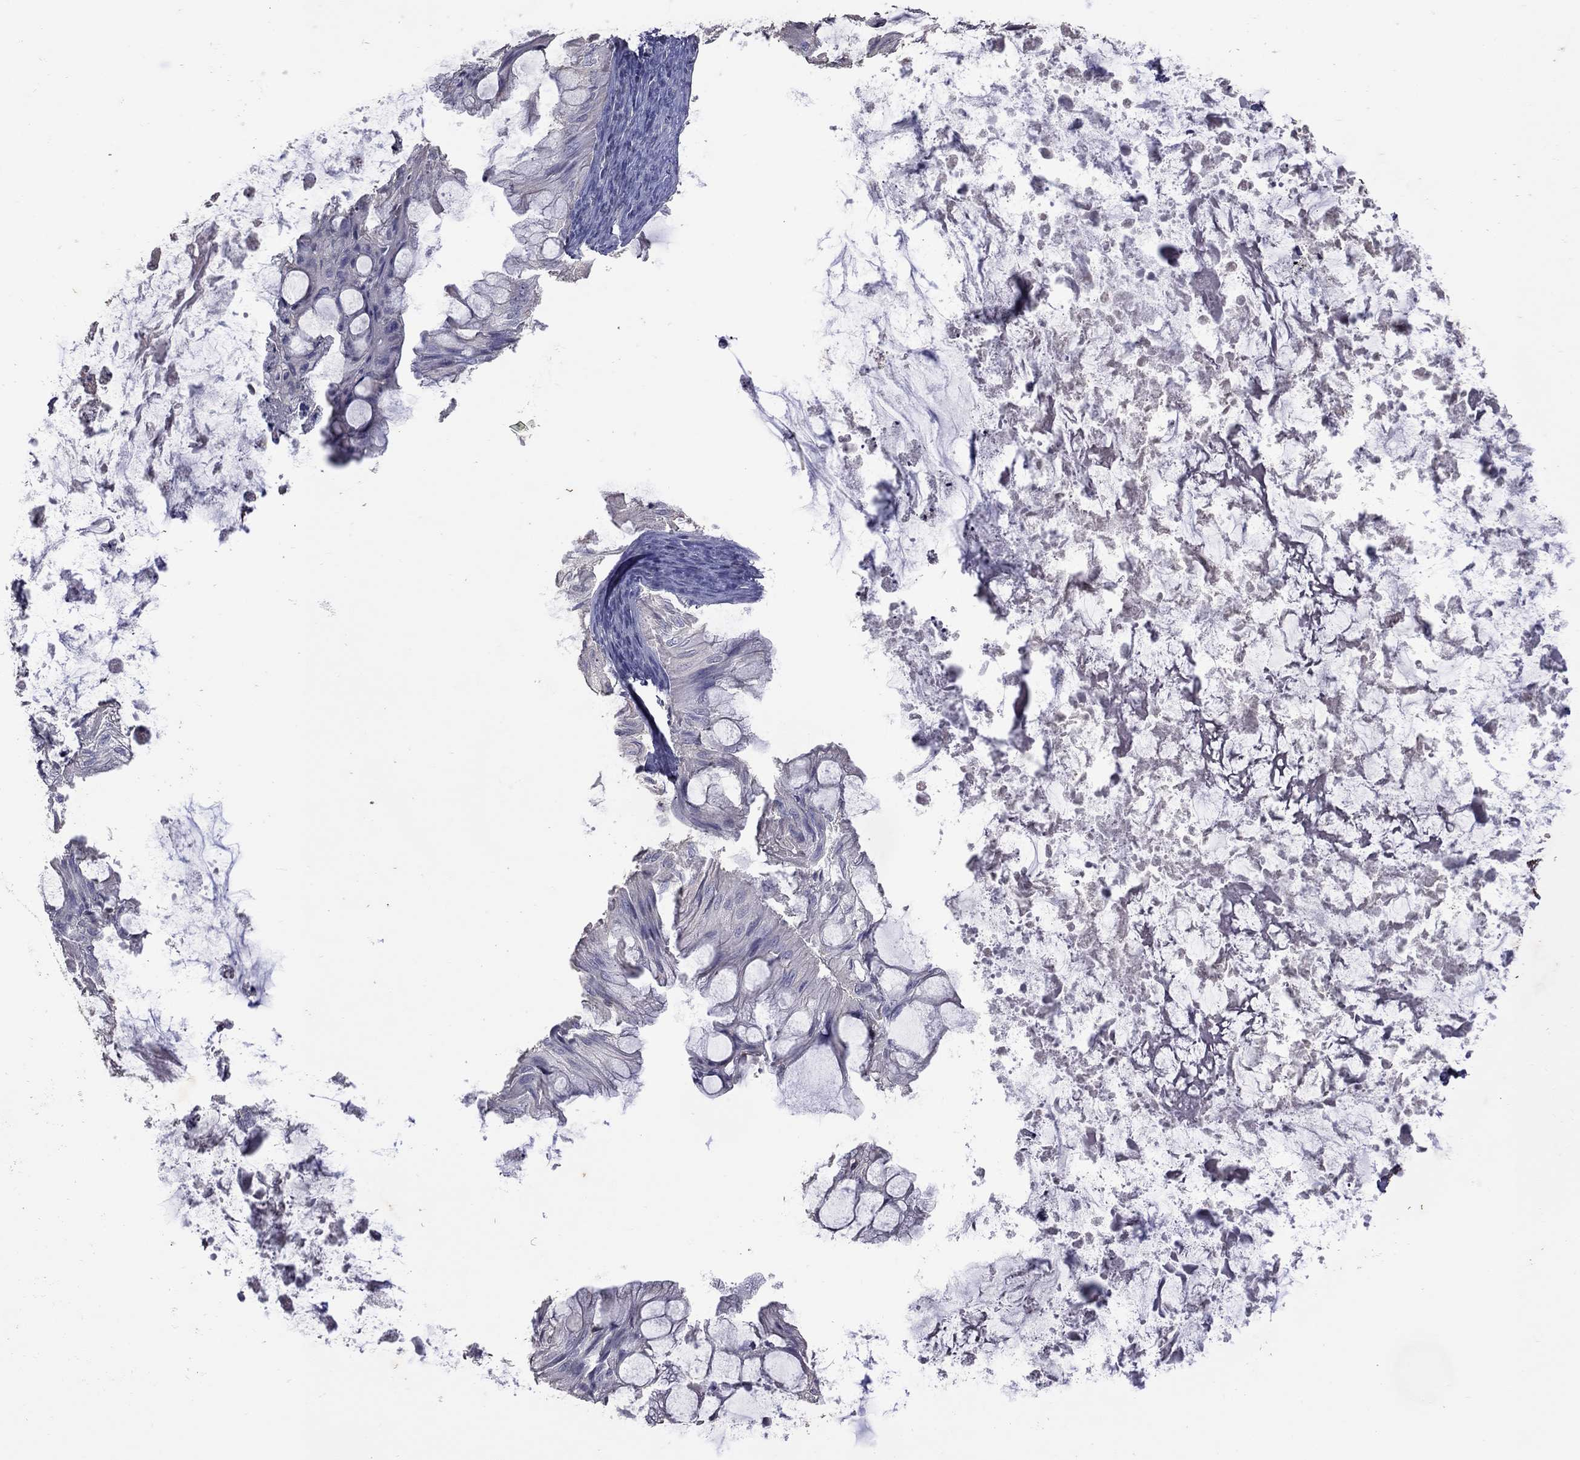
{"staining": {"intensity": "negative", "quantity": "none", "location": "none"}, "tissue": "ovarian cancer", "cell_type": "Tumor cells", "image_type": "cancer", "snomed": [{"axis": "morphology", "description": "Cystadenocarcinoma, mucinous, NOS"}, {"axis": "topography", "description": "Ovary"}], "caption": "A micrograph of human ovarian mucinous cystadenocarcinoma is negative for staining in tumor cells.", "gene": "IPCEF1", "patient": {"sex": "female", "age": 57}}